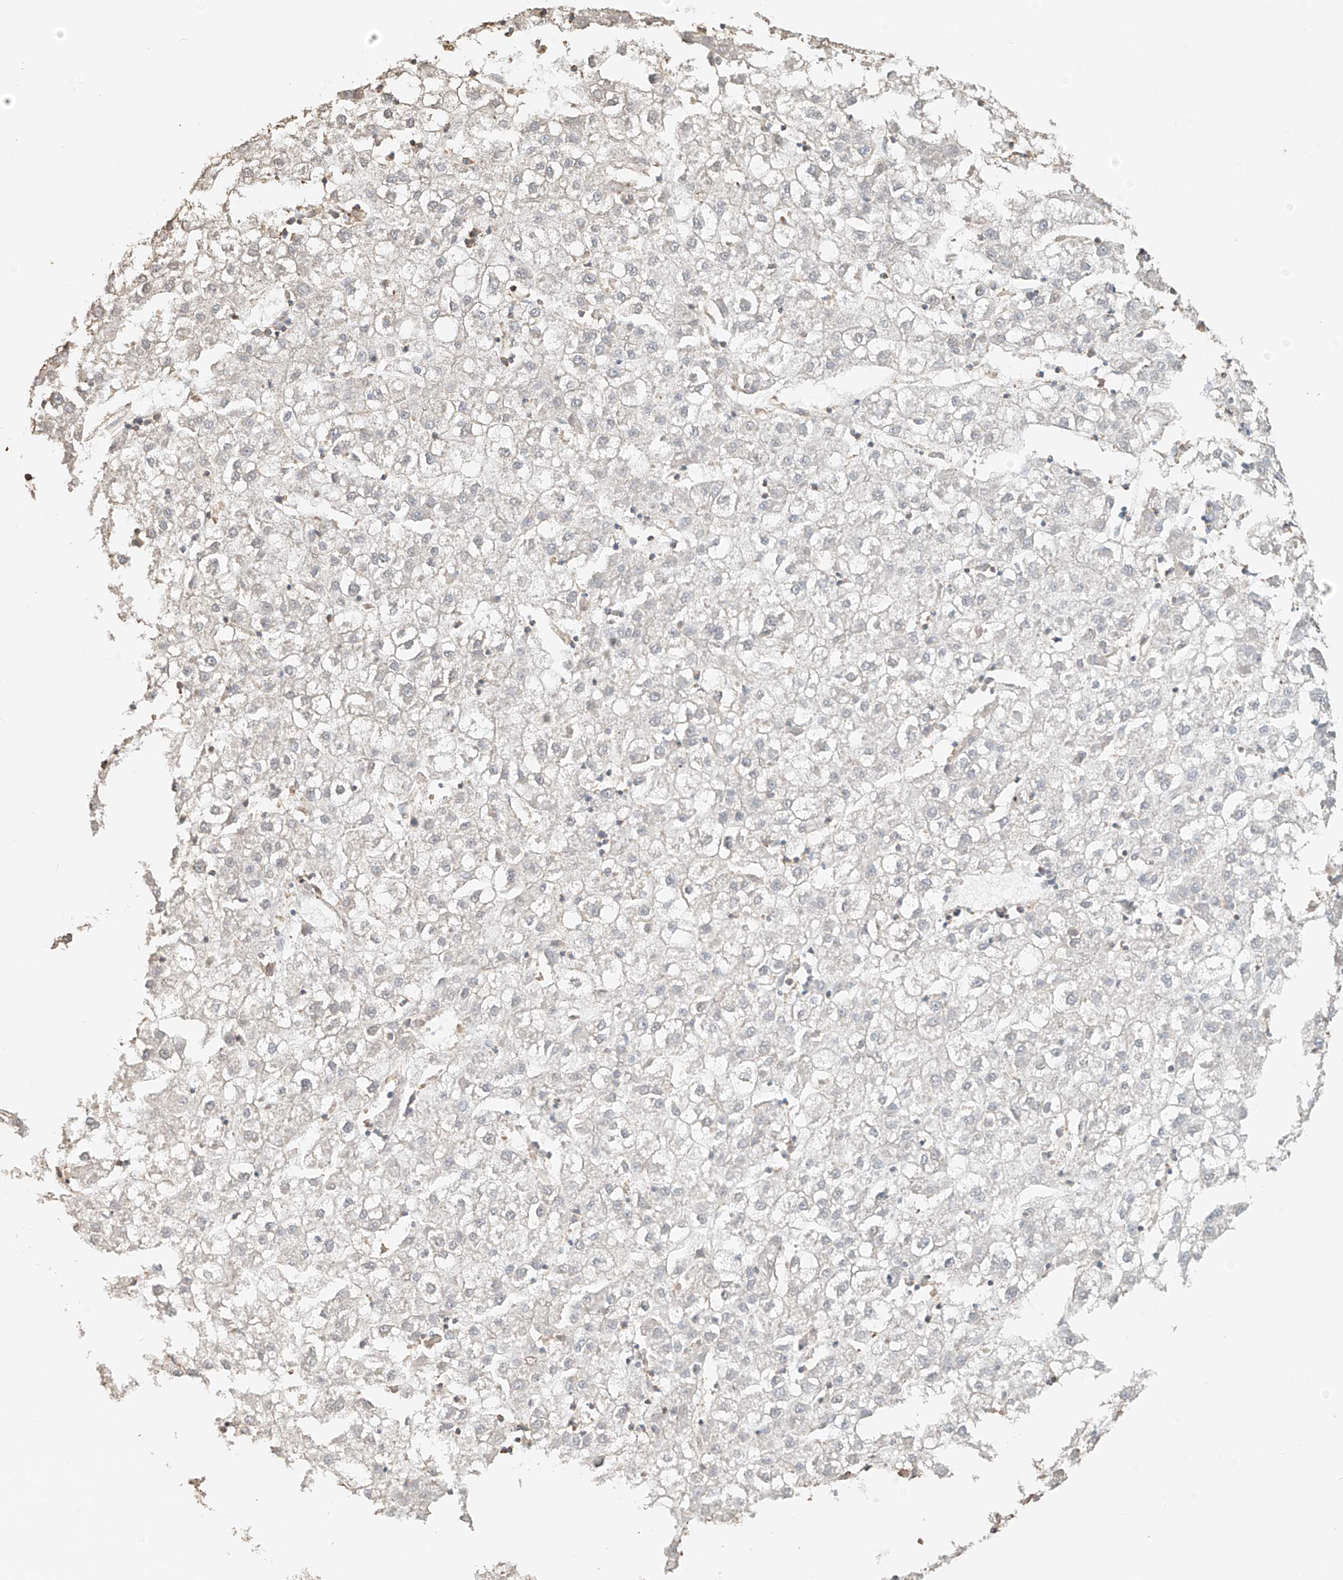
{"staining": {"intensity": "negative", "quantity": "none", "location": "none"}, "tissue": "liver cancer", "cell_type": "Tumor cells", "image_type": "cancer", "snomed": [{"axis": "morphology", "description": "Carcinoma, Hepatocellular, NOS"}, {"axis": "topography", "description": "Liver"}], "caption": "This photomicrograph is of liver cancer stained with immunohistochemistry (IHC) to label a protein in brown with the nuclei are counter-stained blue. There is no expression in tumor cells.", "gene": "NPHS1", "patient": {"sex": "male", "age": 72}}